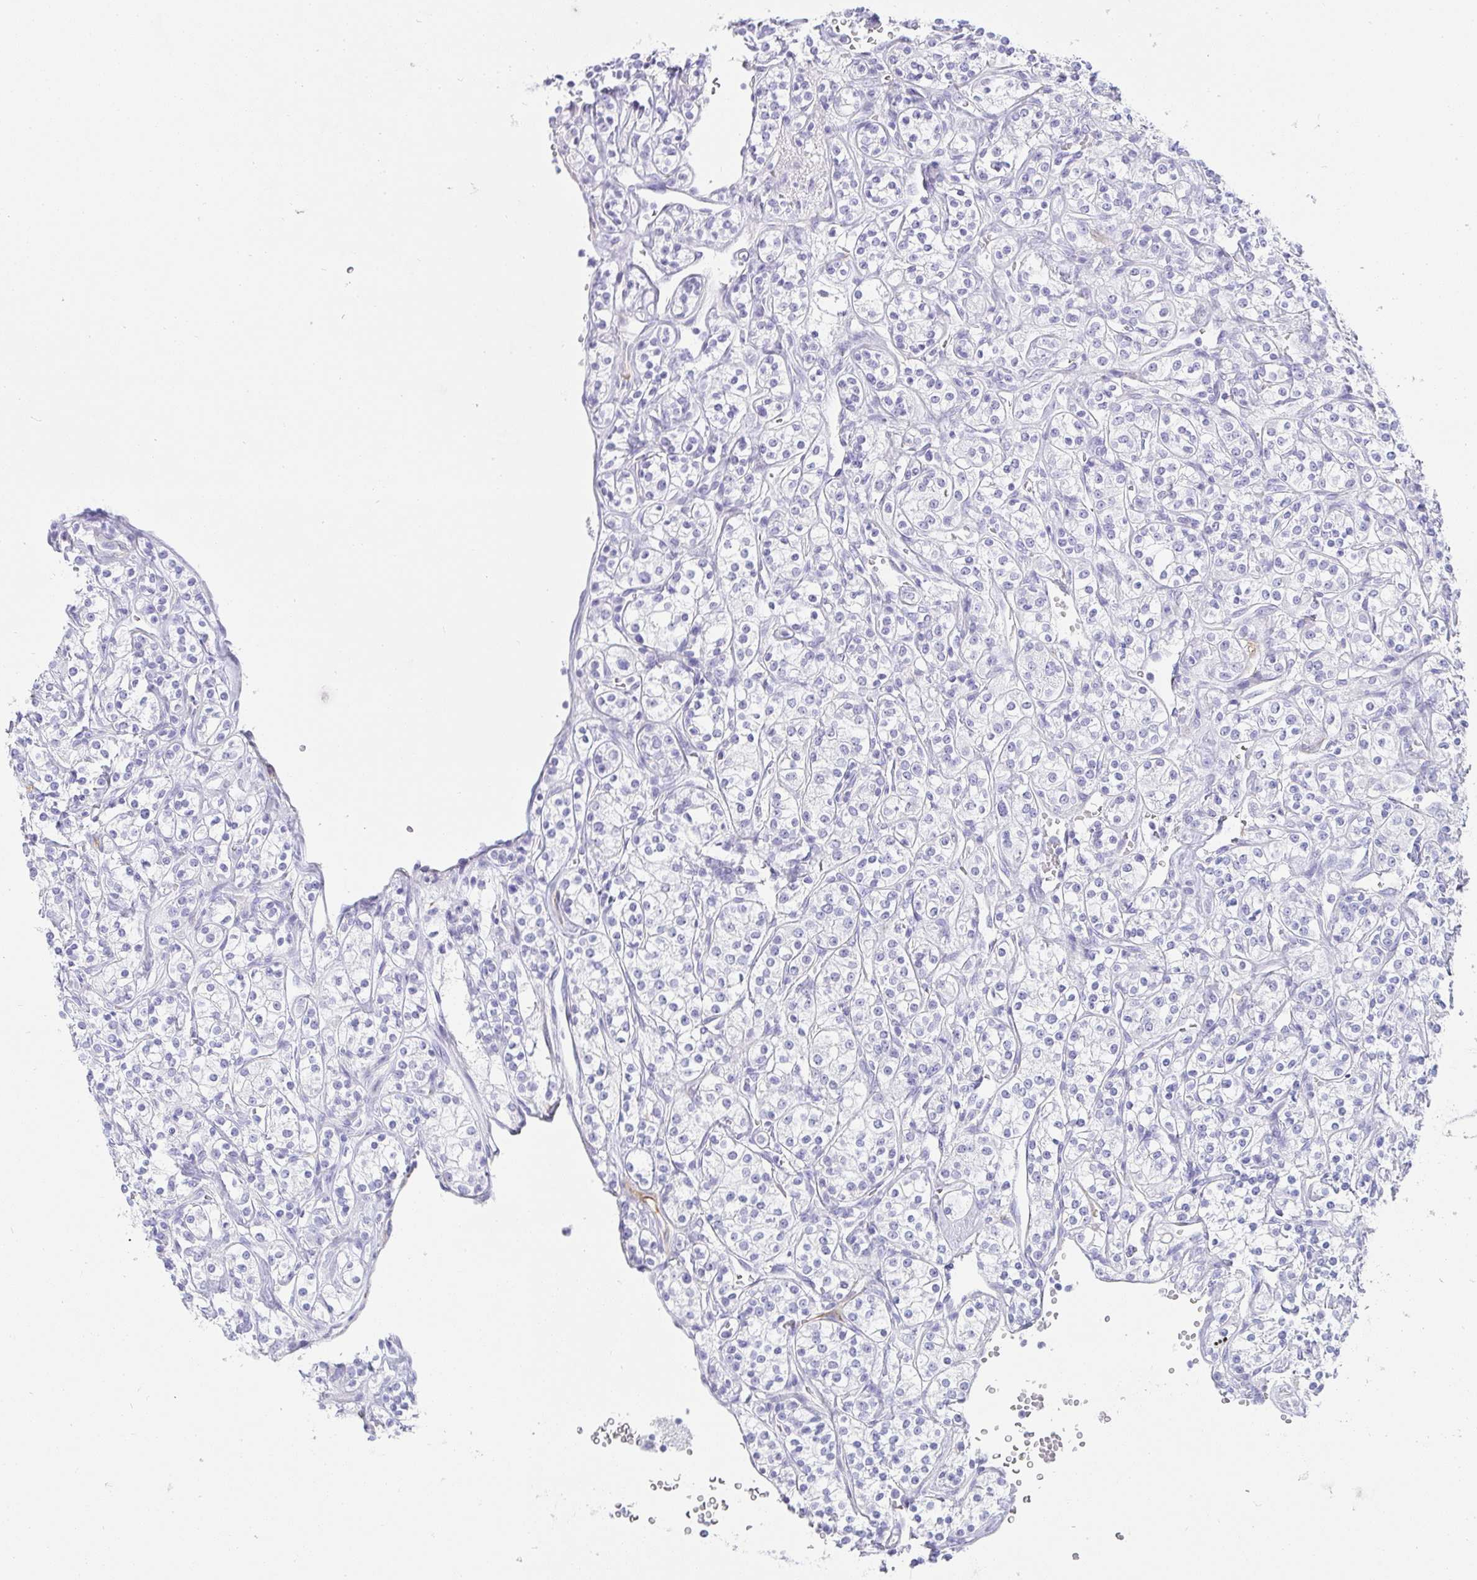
{"staining": {"intensity": "negative", "quantity": "none", "location": "none"}, "tissue": "renal cancer", "cell_type": "Tumor cells", "image_type": "cancer", "snomed": [{"axis": "morphology", "description": "Adenocarcinoma, NOS"}, {"axis": "topography", "description": "Kidney"}], "caption": "There is no significant expression in tumor cells of renal cancer (adenocarcinoma).", "gene": "PRND", "patient": {"sex": "male", "age": 77}}